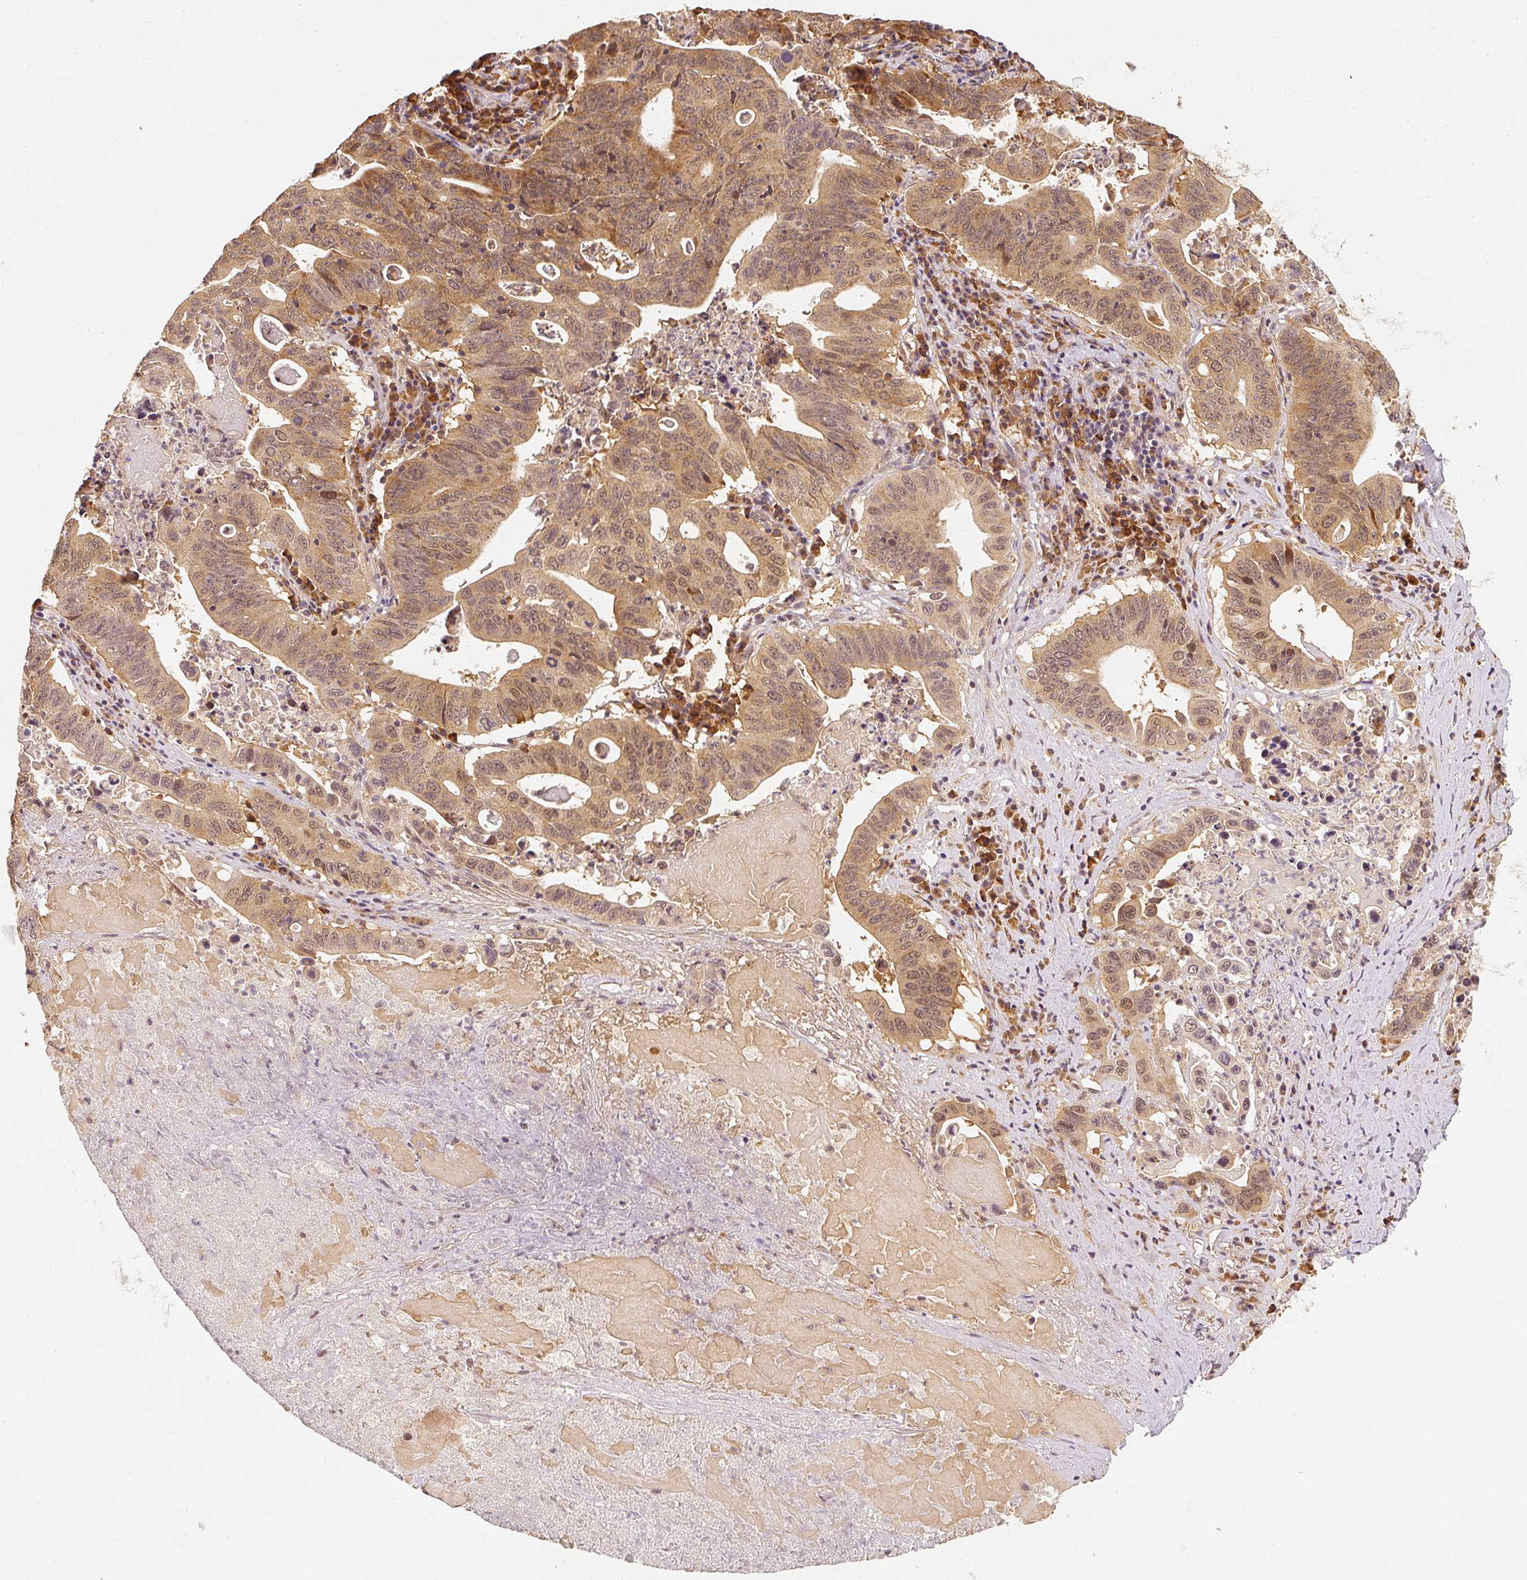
{"staining": {"intensity": "moderate", "quantity": ">75%", "location": "cytoplasmic/membranous"}, "tissue": "lung cancer", "cell_type": "Tumor cells", "image_type": "cancer", "snomed": [{"axis": "morphology", "description": "Adenocarcinoma, NOS"}, {"axis": "topography", "description": "Lung"}], "caption": "Immunohistochemical staining of lung cancer exhibits medium levels of moderate cytoplasmic/membranous protein positivity in approximately >75% of tumor cells.", "gene": "EEF1A2", "patient": {"sex": "female", "age": 60}}